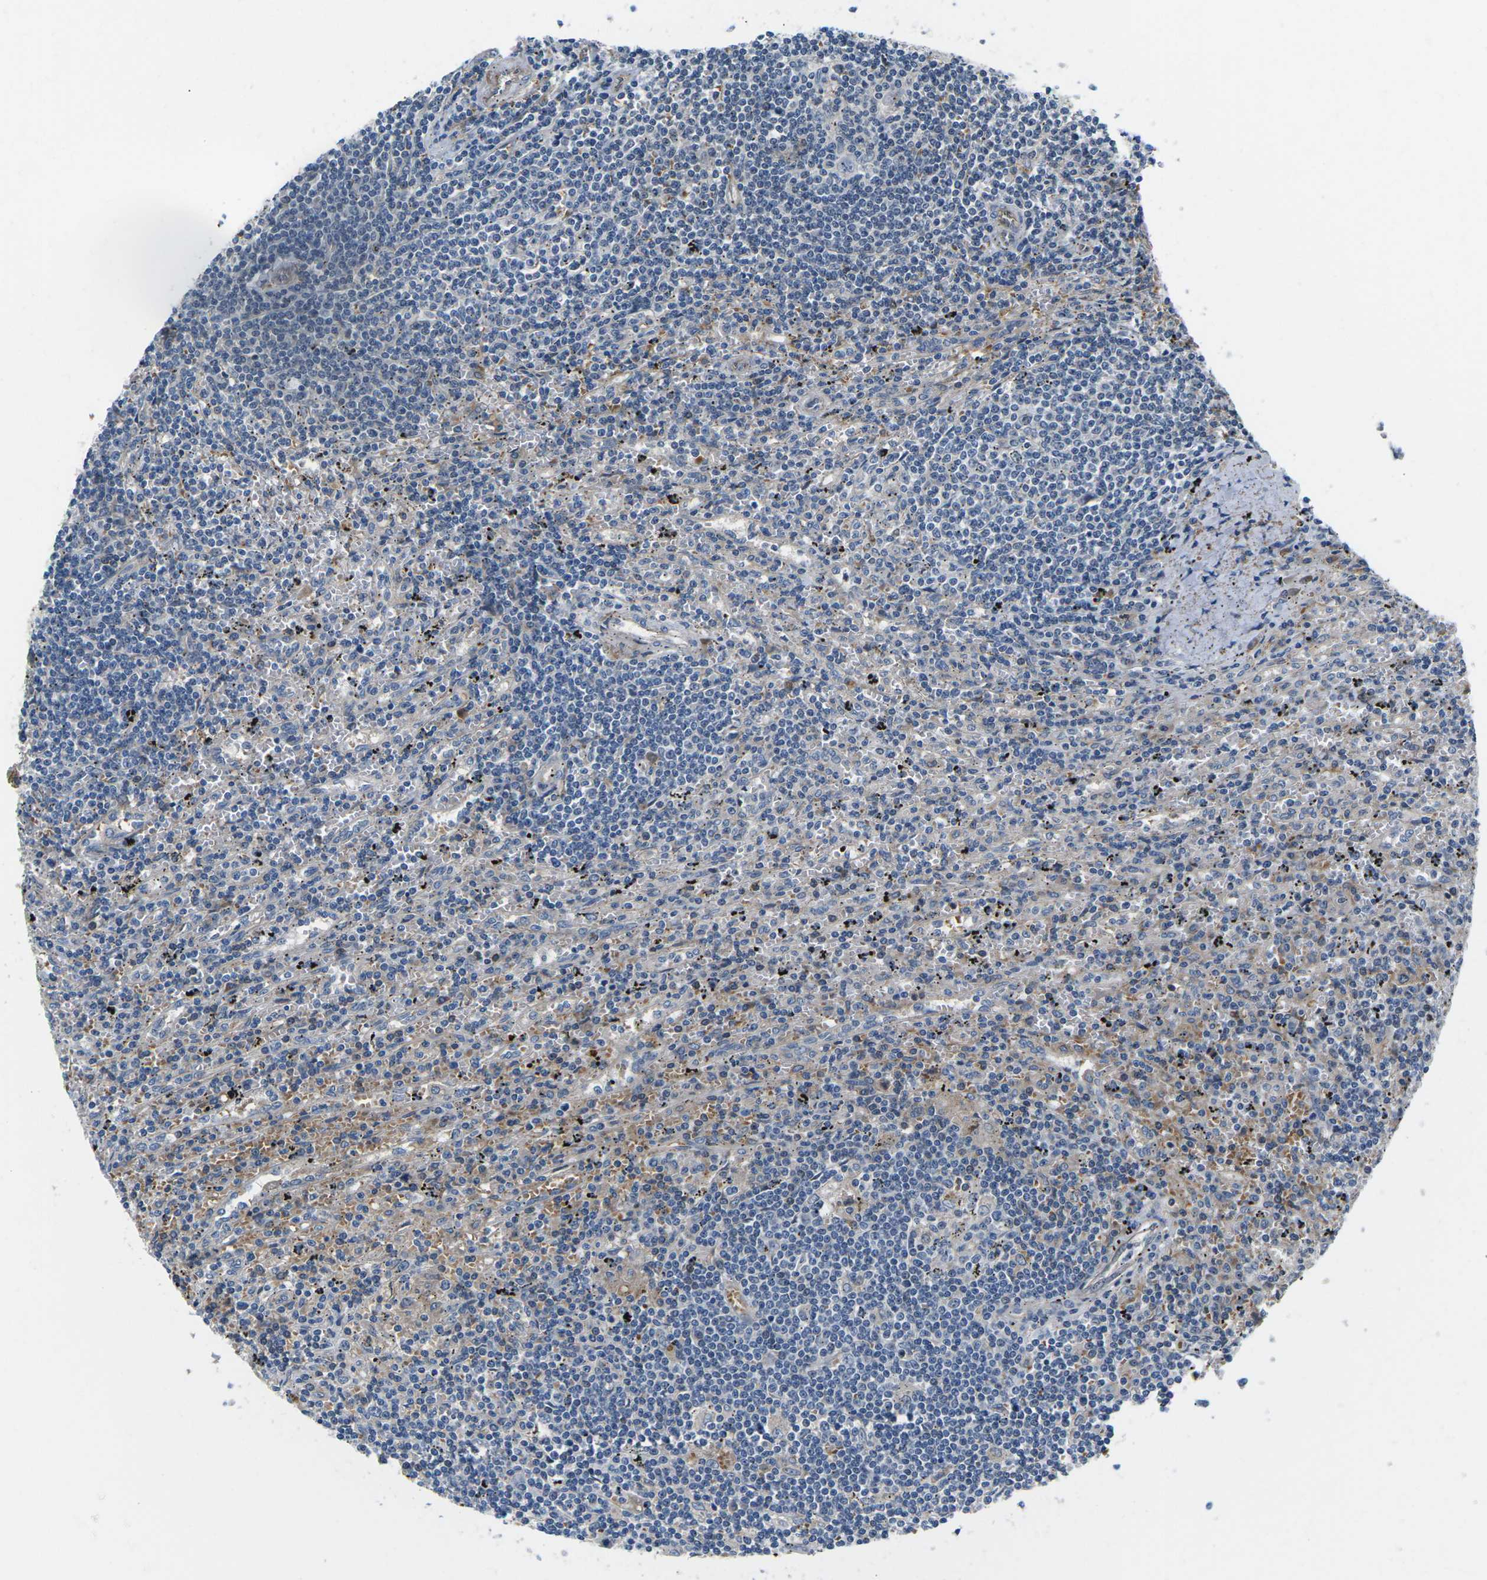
{"staining": {"intensity": "negative", "quantity": "none", "location": "none"}, "tissue": "lymphoma", "cell_type": "Tumor cells", "image_type": "cancer", "snomed": [{"axis": "morphology", "description": "Malignant lymphoma, non-Hodgkin's type, Low grade"}, {"axis": "topography", "description": "Spleen"}], "caption": "This is an immunohistochemistry (IHC) photomicrograph of human lymphoma. There is no staining in tumor cells.", "gene": "ERBB4", "patient": {"sex": "male", "age": 76}}